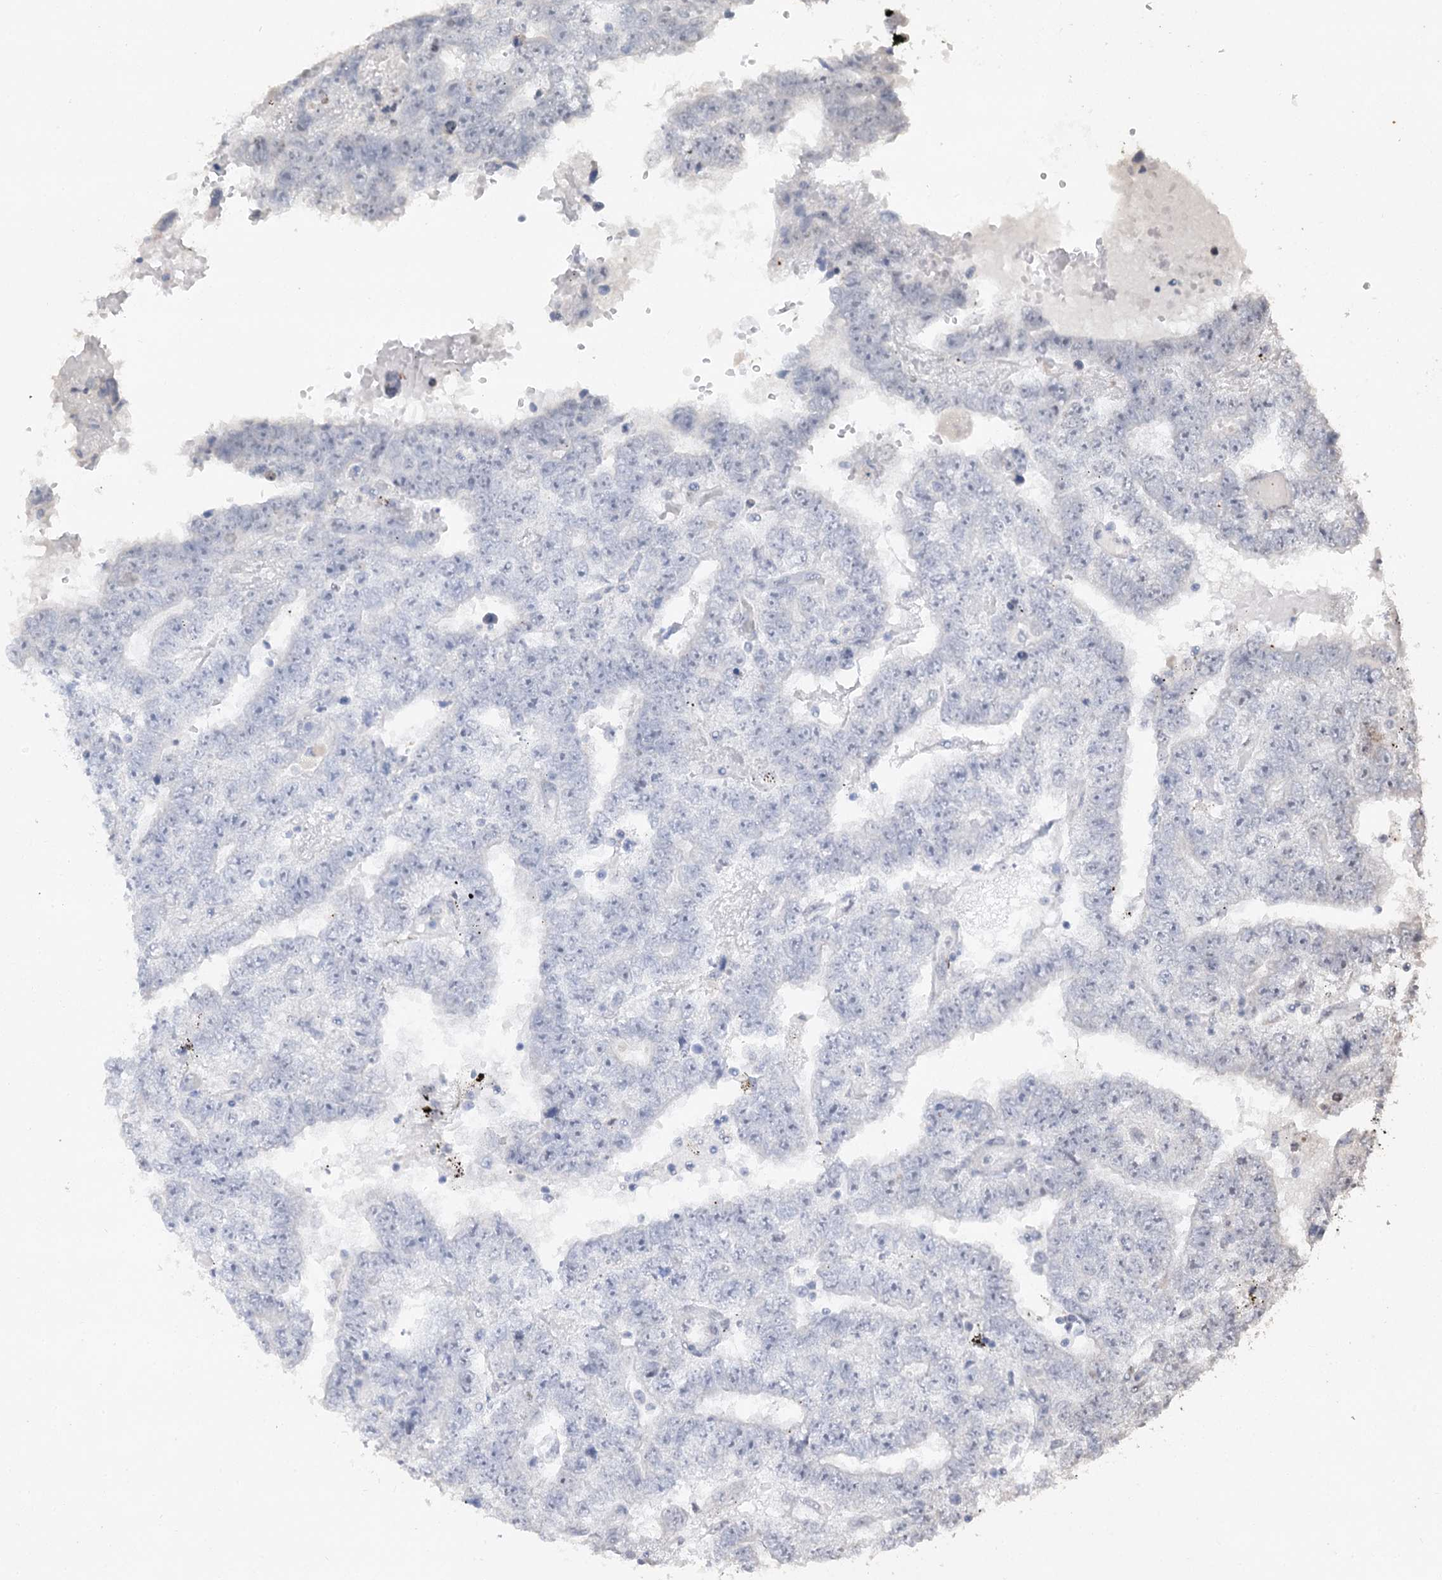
{"staining": {"intensity": "negative", "quantity": "none", "location": "none"}, "tissue": "testis cancer", "cell_type": "Tumor cells", "image_type": "cancer", "snomed": [{"axis": "morphology", "description": "Carcinoma, Embryonal, NOS"}, {"axis": "topography", "description": "Testis"}], "caption": "Immunohistochemistry of testis cancer (embryonal carcinoma) reveals no positivity in tumor cells.", "gene": "RUFY4", "patient": {"sex": "male", "age": 25}}